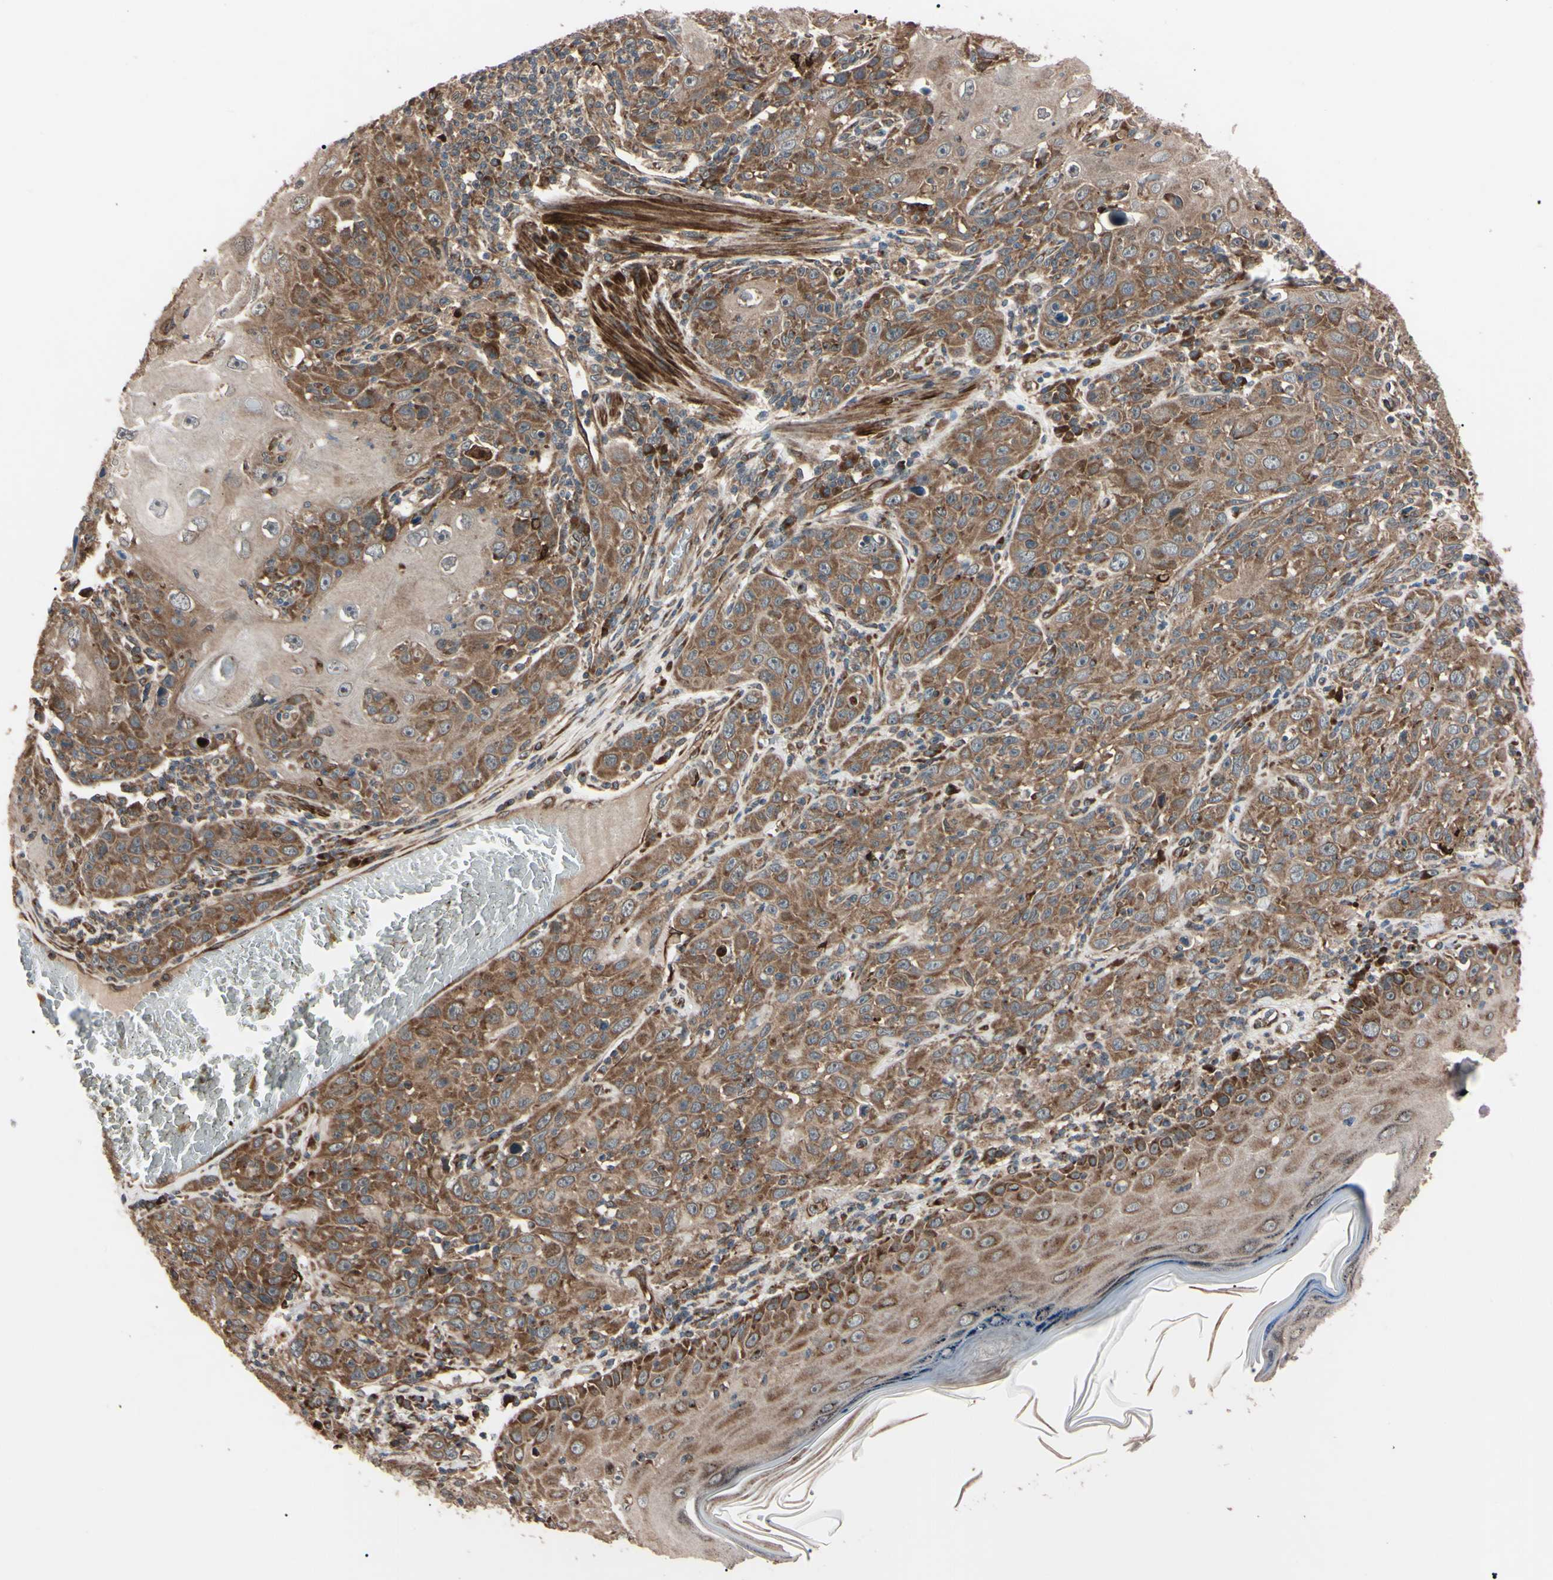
{"staining": {"intensity": "moderate", "quantity": ">75%", "location": "cytoplasmic/membranous"}, "tissue": "skin cancer", "cell_type": "Tumor cells", "image_type": "cancer", "snomed": [{"axis": "morphology", "description": "Squamous cell carcinoma, NOS"}, {"axis": "topography", "description": "Skin"}], "caption": "The photomicrograph displays immunohistochemical staining of skin cancer. There is moderate cytoplasmic/membranous staining is identified in approximately >75% of tumor cells. Immunohistochemistry stains the protein of interest in brown and the nuclei are stained blue.", "gene": "GUCY1B1", "patient": {"sex": "female", "age": 88}}